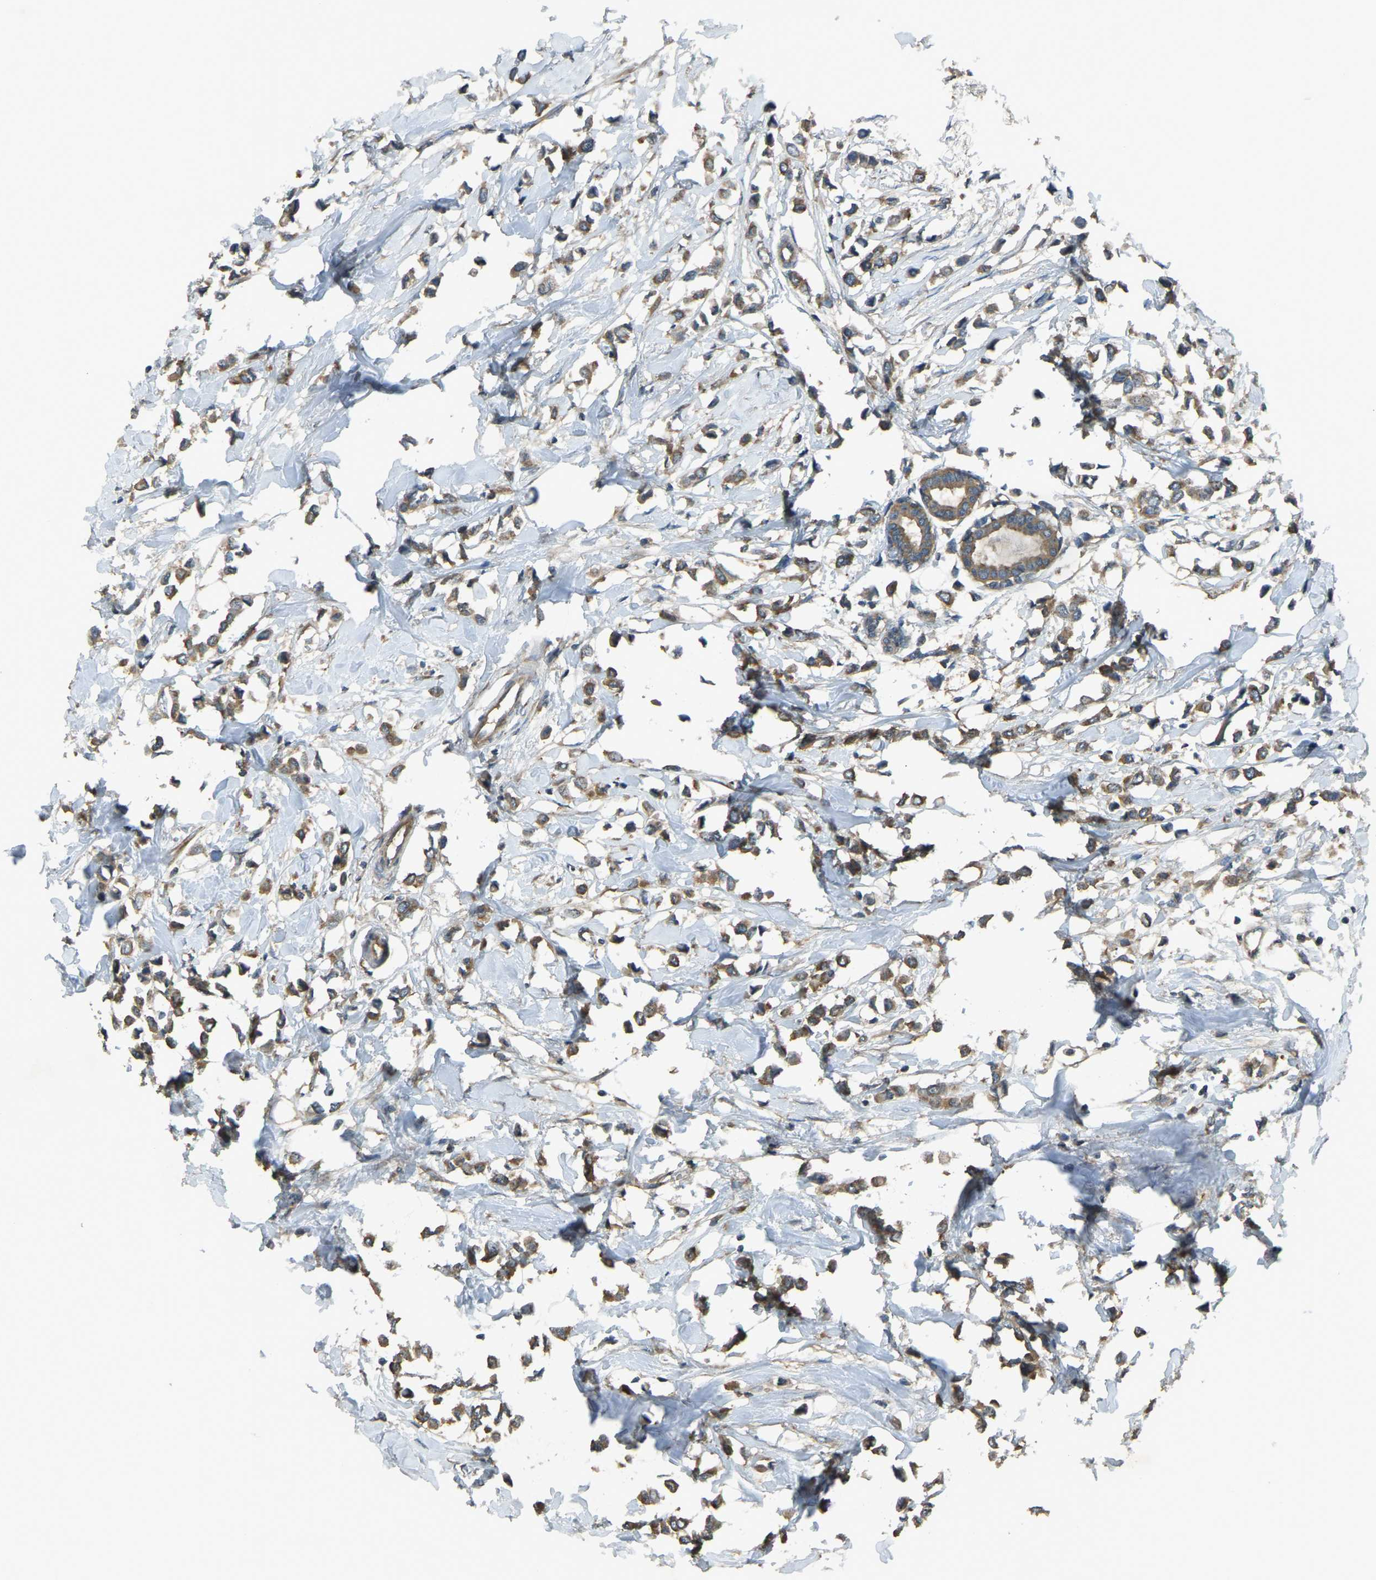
{"staining": {"intensity": "moderate", "quantity": ">75%", "location": "cytoplasmic/membranous"}, "tissue": "breast cancer", "cell_type": "Tumor cells", "image_type": "cancer", "snomed": [{"axis": "morphology", "description": "Lobular carcinoma"}, {"axis": "topography", "description": "Breast"}], "caption": "Immunohistochemistry (IHC) (DAB (3,3'-diaminobenzidine)) staining of breast cancer demonstrates moderate cytoplasmic/membranous protein positivity in about >75% of tumor cells.", "gene": "AIMP1", "patient": {"sex": "female", "age": 51}}